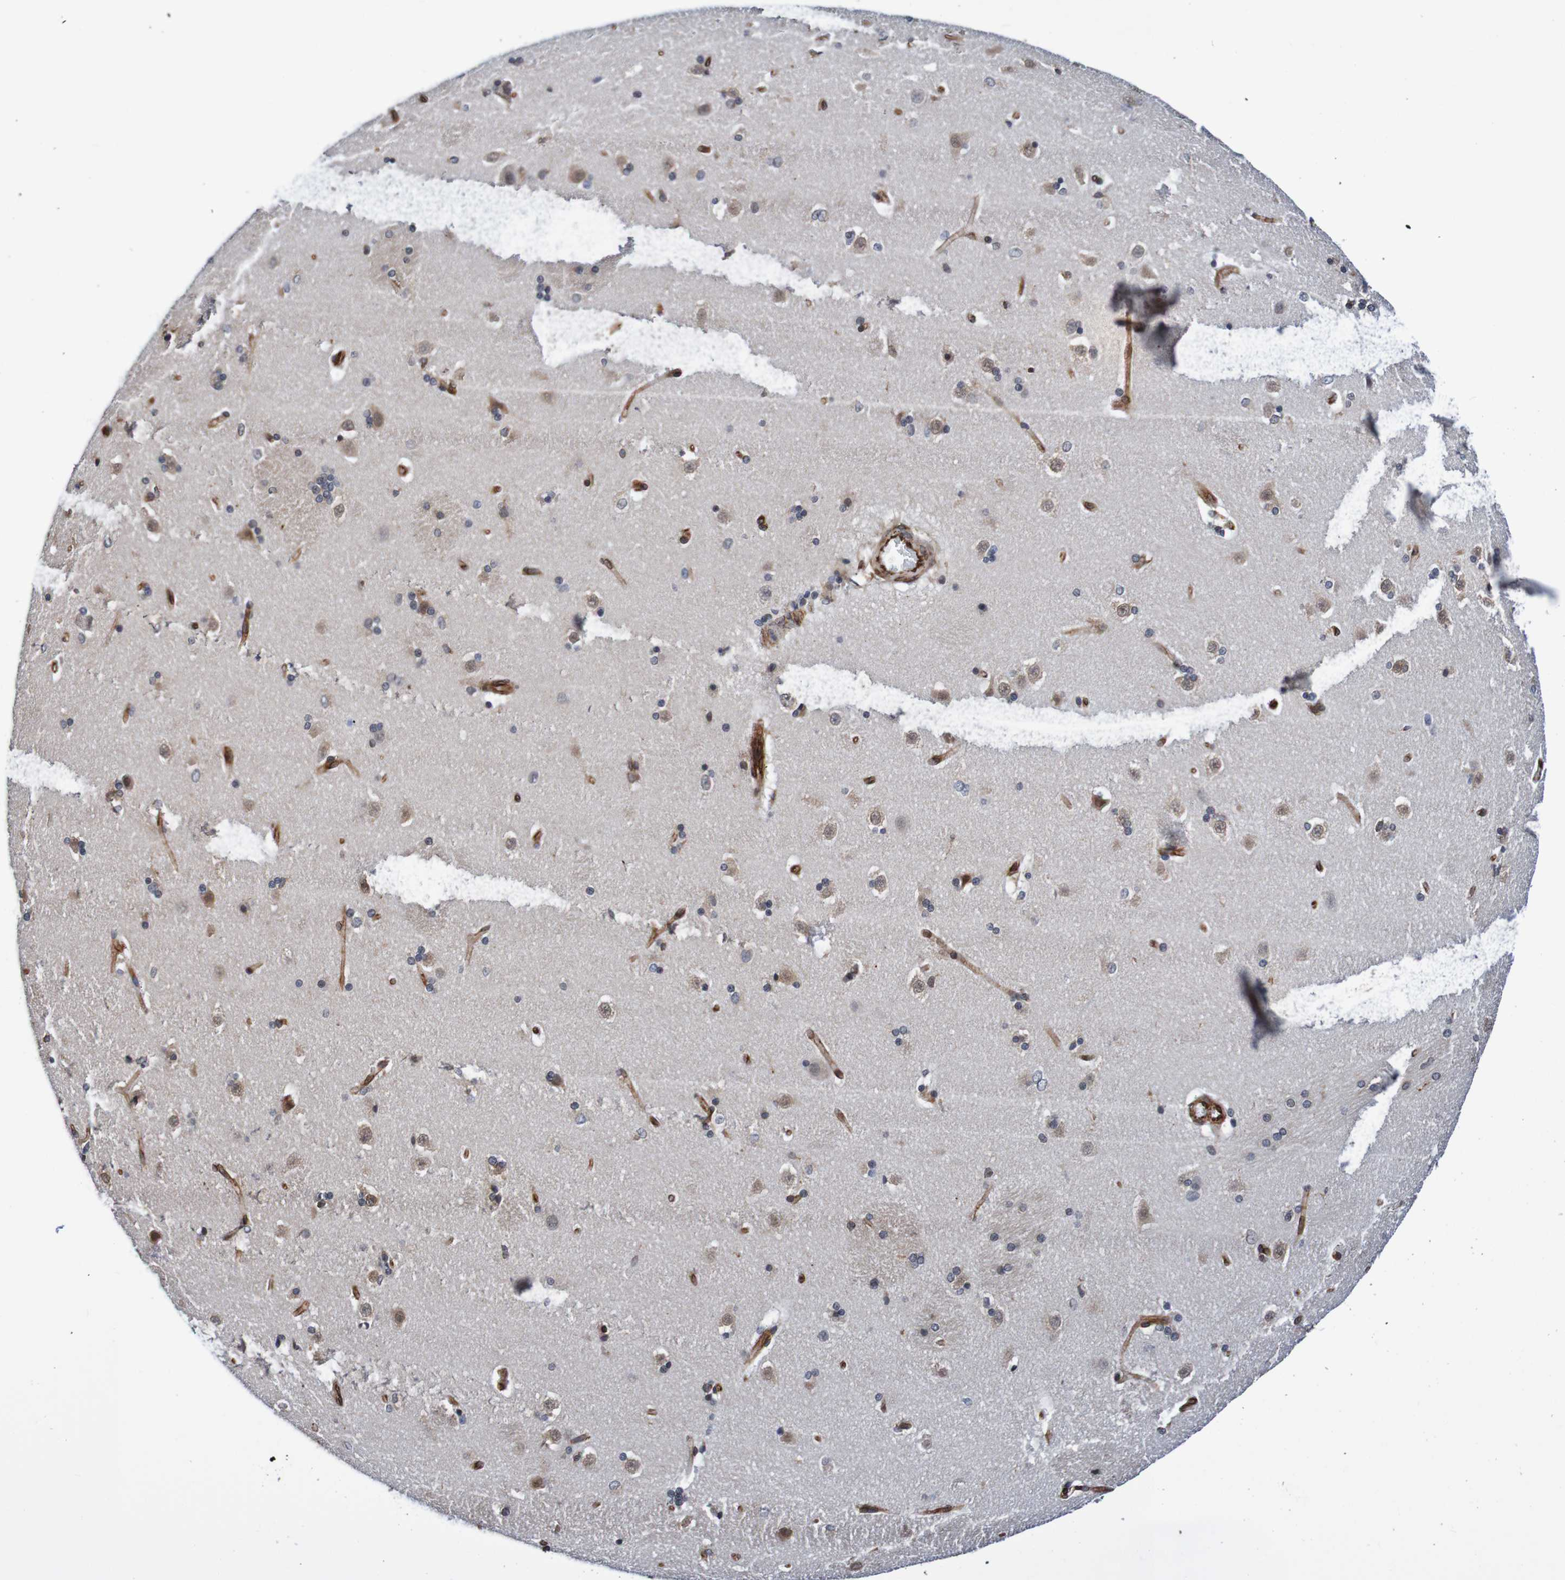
{"staining": {"intensity": "moderate", "quantity": "<25%", "location": "cytoplasmic/membranous"}, "tissue": "caudate", "cell_type": "Glial cells", "image_type": "normal", "snomed": [{"axis": "morphology", "description": "Normal tissue, NOS"}, {"axis": "topography", "description": "Lateral ventricle wall"}], "caption": "The micrograph shows staining of unremarkable caudate, revealing moderate cytoplasmic/membranous protein staining (brown color) within glial cells. (DAB (3,3'-diaminobenzidine) = brown stain, brightfield microscopy at high magnification).", "gene": "TMEM109", "patient": {"sex": "female", "age": 19}}